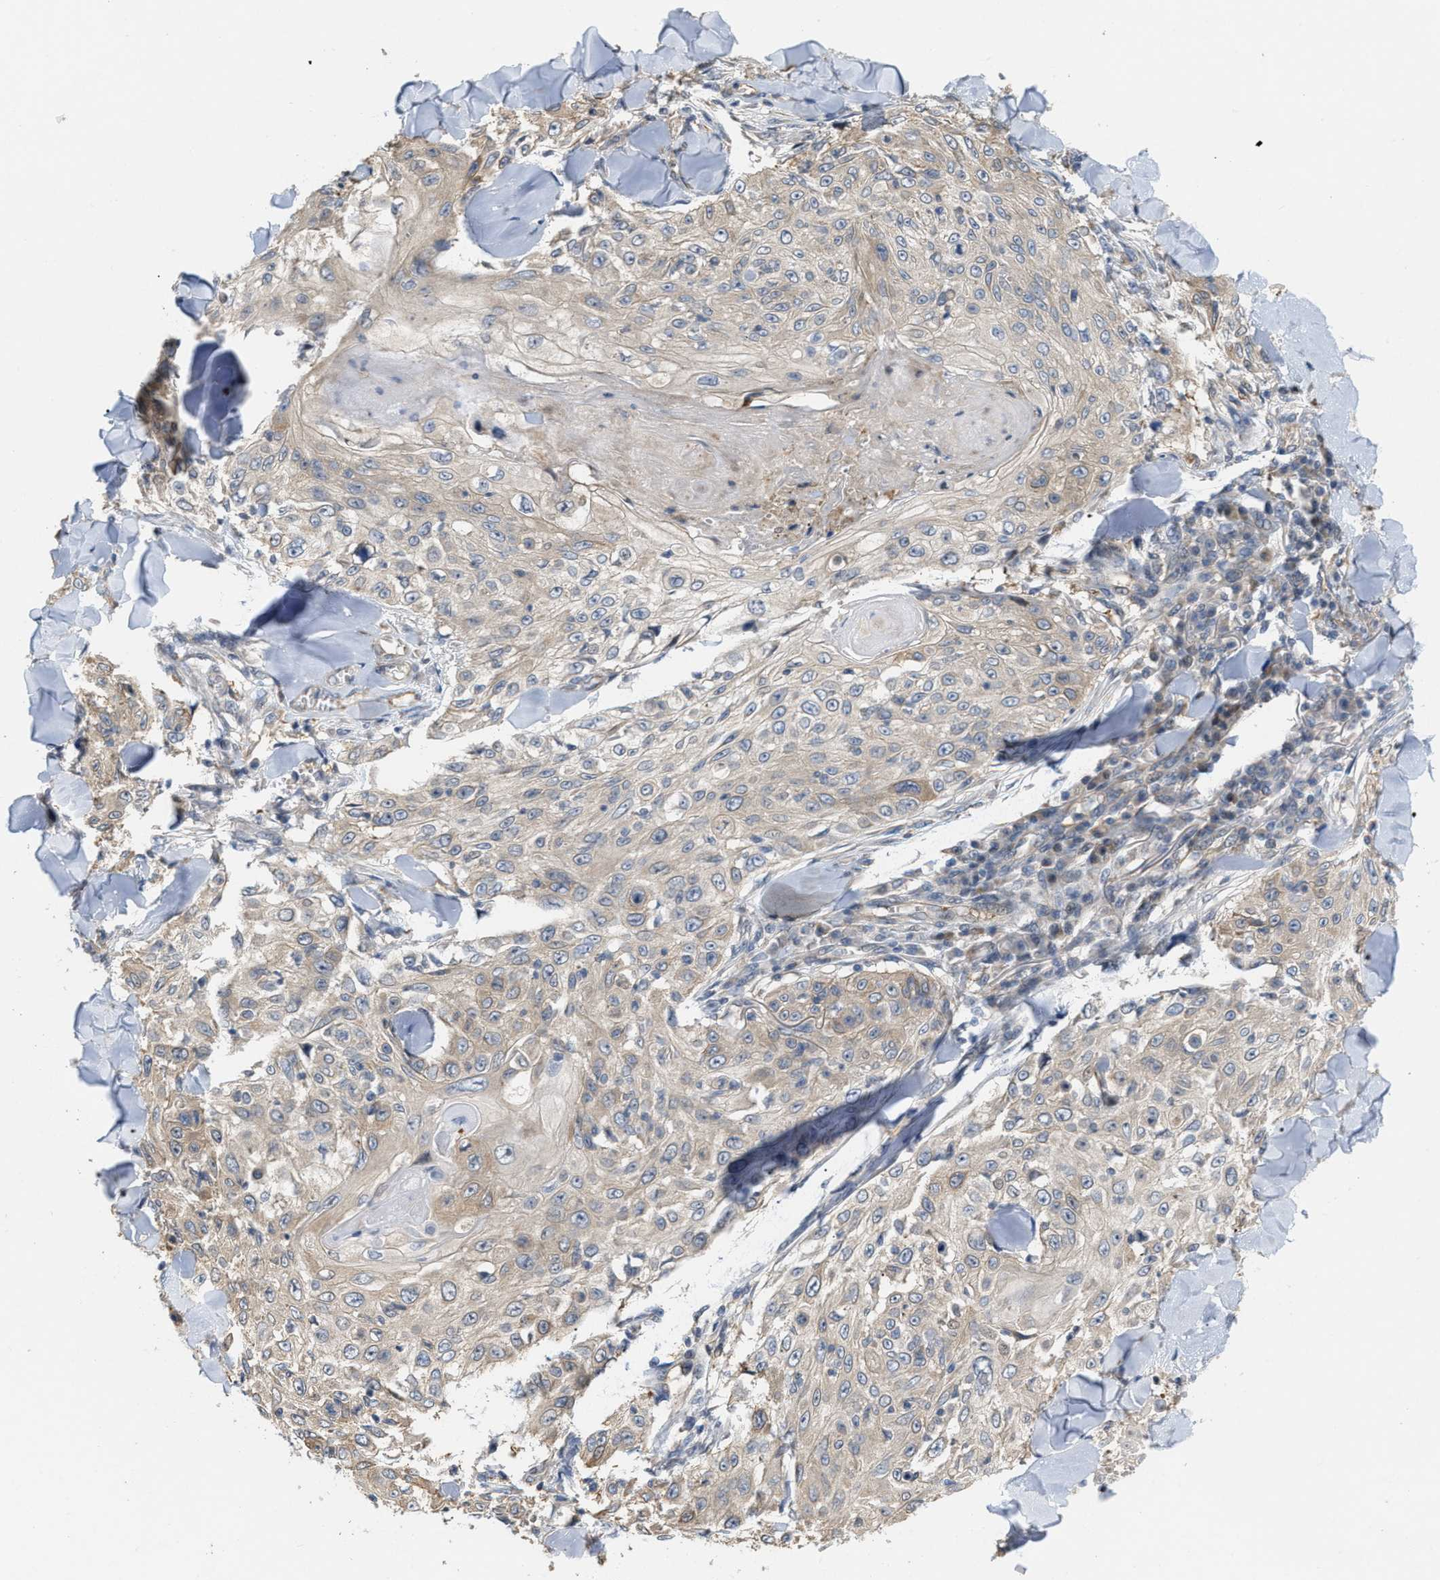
{"staining": {"intensity": "weak", "quantity": ">75%", "location": "cytoplasmic/membranous"}, "tissue": "skin cancer", "cell_type": "Tumor cells", "image_type": "cancer", "snomed": [{"axis": "morphology", "description": "Squamous cell carcinoma, NOS"}, {"axis": "topography", "description": "Skin"}], "caption": "Tumor cells reveal low levels of weak cytoplasmic/membranous expression in about >75% of cells in human skin cancer.", "gene": "CSNK1A1", "patient": {"sex": "male", "age": 86}}